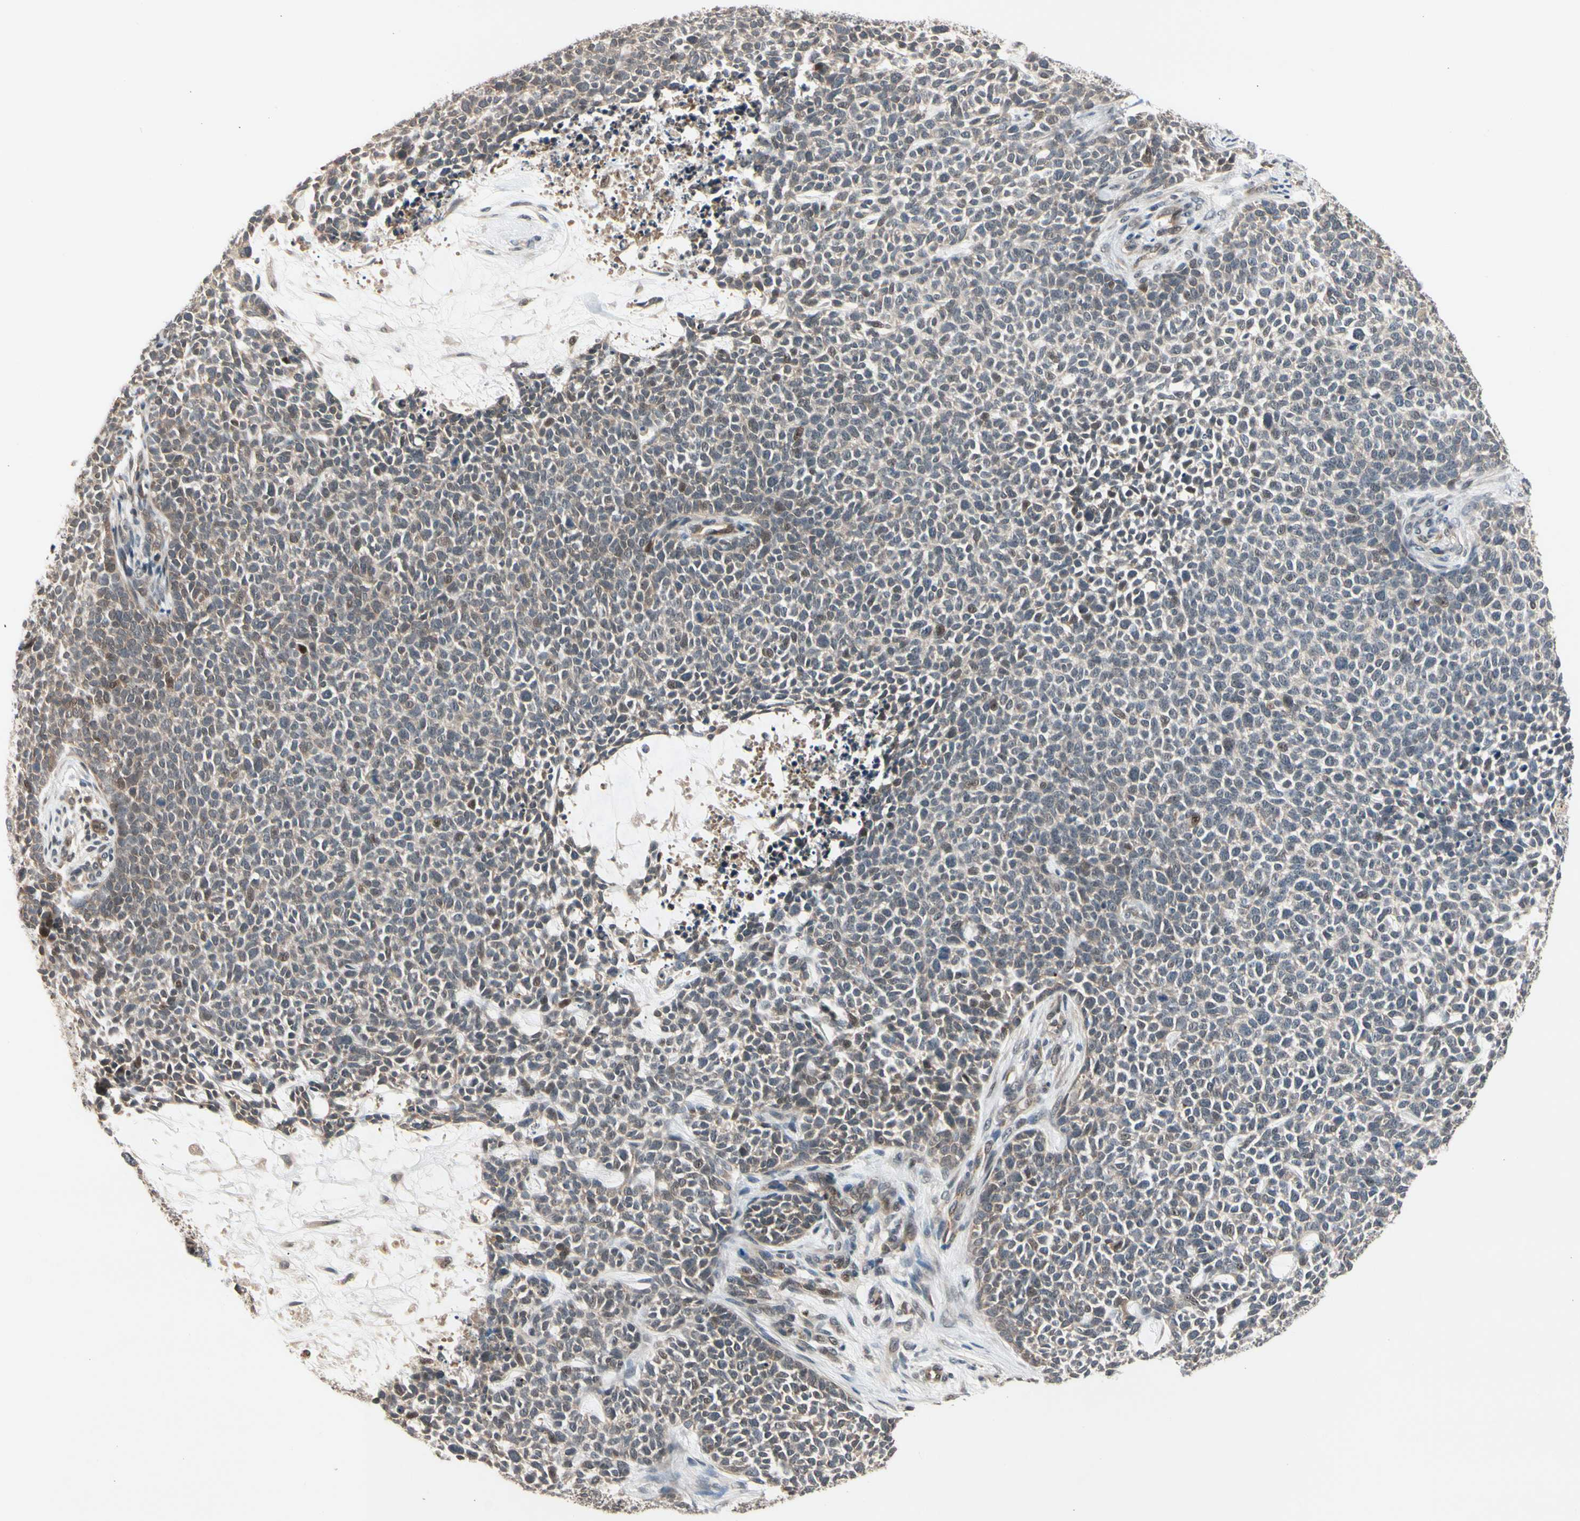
{"staining": {"intensity": "weak", "quantity": "25%-75%", "location": "cytoplasmic/membranous"}, "tissue": "skin cancer", "cell_type": "Tumor cells", "image_type": "cancer", "snomed": [{"axis": "morphology", "description": "Basal cell carcinoma"}, {"axis": "topography", "description": "Skin"}], "caption": "Human skin cancer stained with a brown dye shows weak cytoplasmic/membranous positive expression in about 25%-75% of tumor cells.", "gene": "NGEF", "patient": {"sex": "female", "age": 84}}